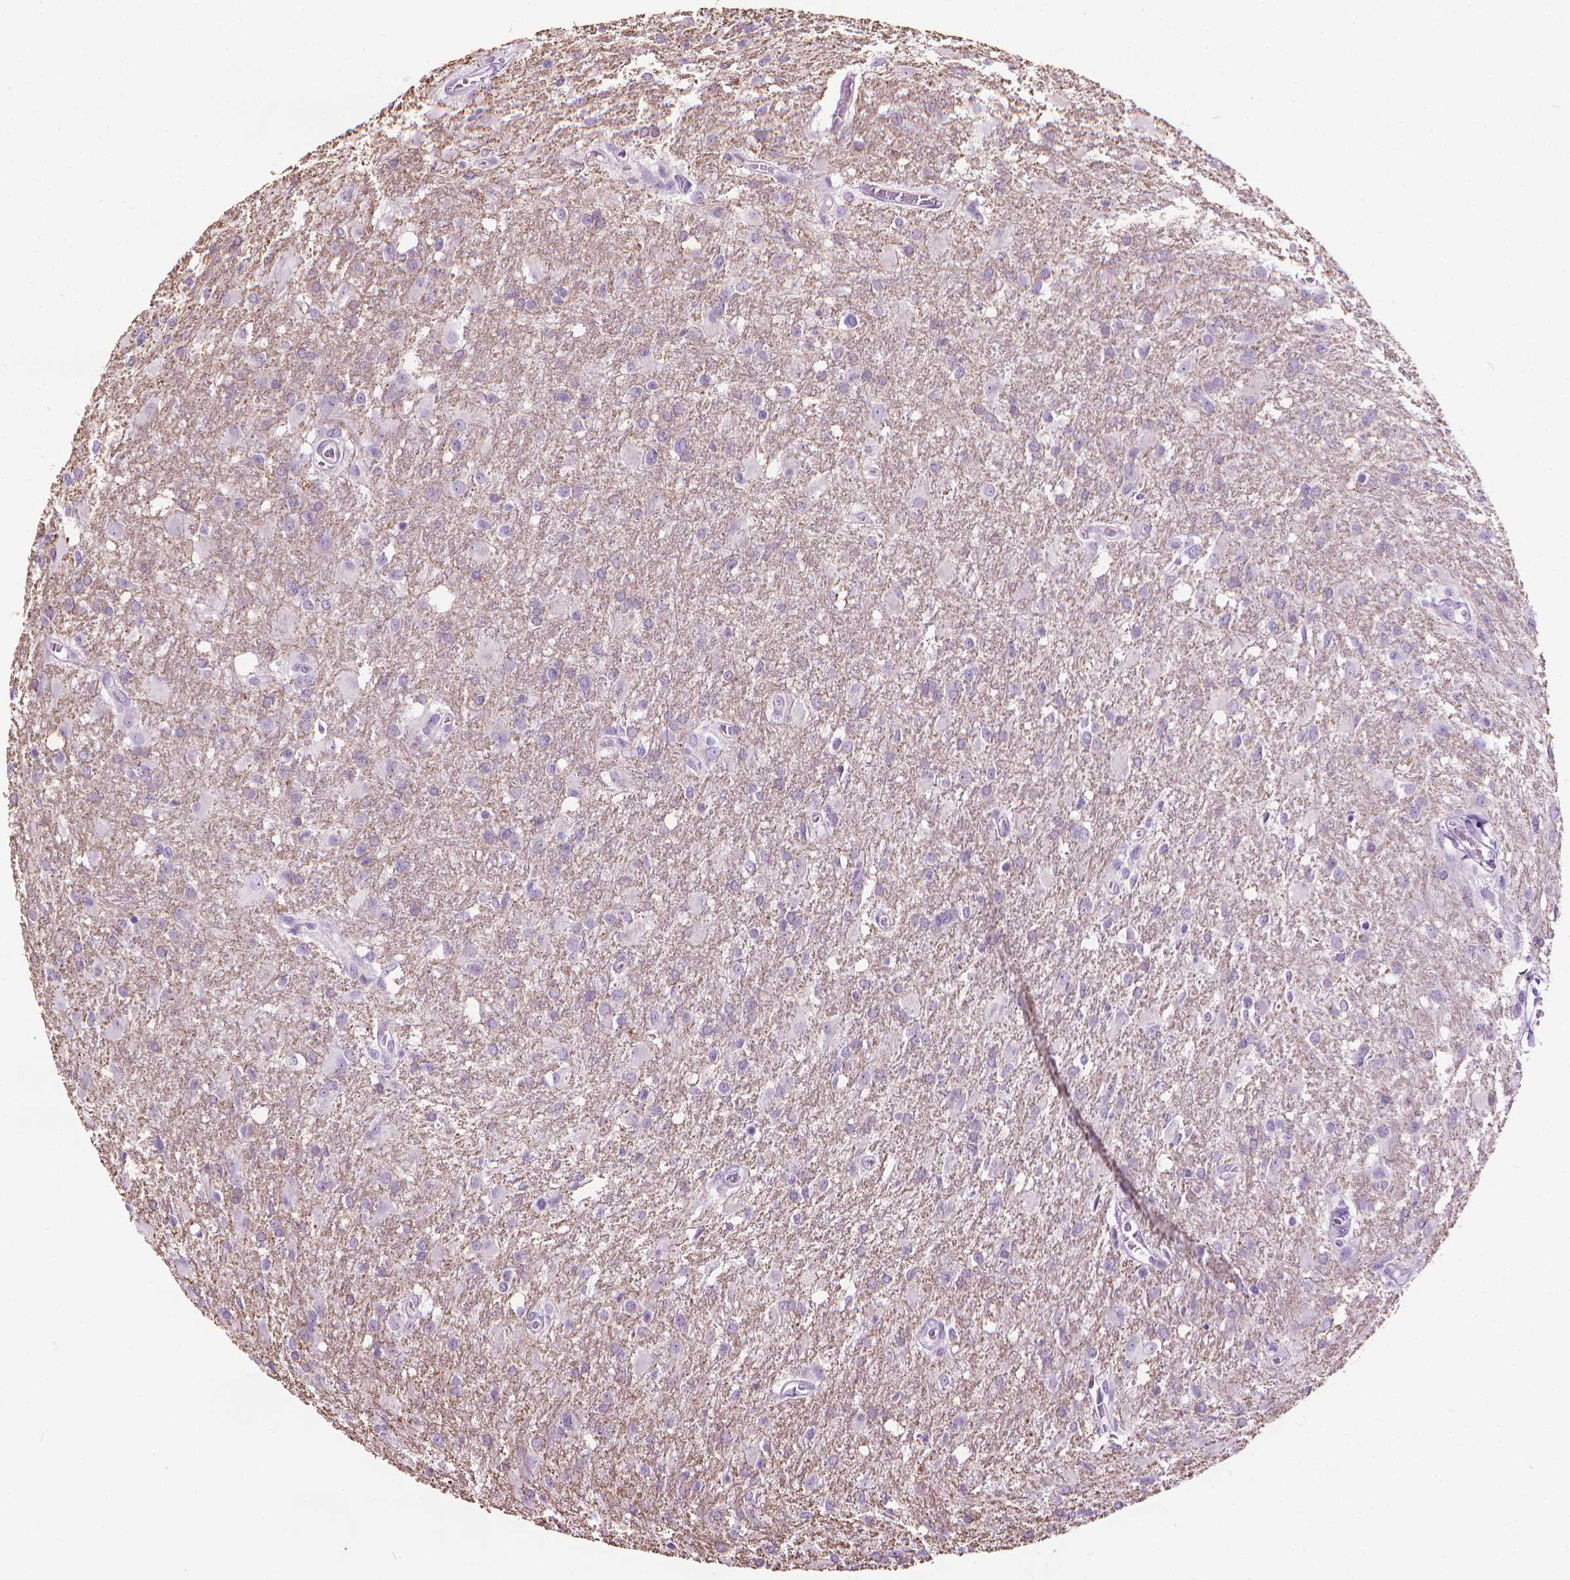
{"staining": {"intensity": "negative", "quantity": "none", "location": "none"}, "tissue": "glioma", "cell_type": "Tumor cells", "image_type": "cancer", "snomed": [{"axis": "morphology", "description": "Glioma, malignant, High grade"}, {"axis": "topography", "description": "Brain"}], "caption": "Histopathology image shows no protein staining in tumor cells of glioma tissue.", "gene": "DNAI7", "patient": {"sex": "male", "age": 68}}